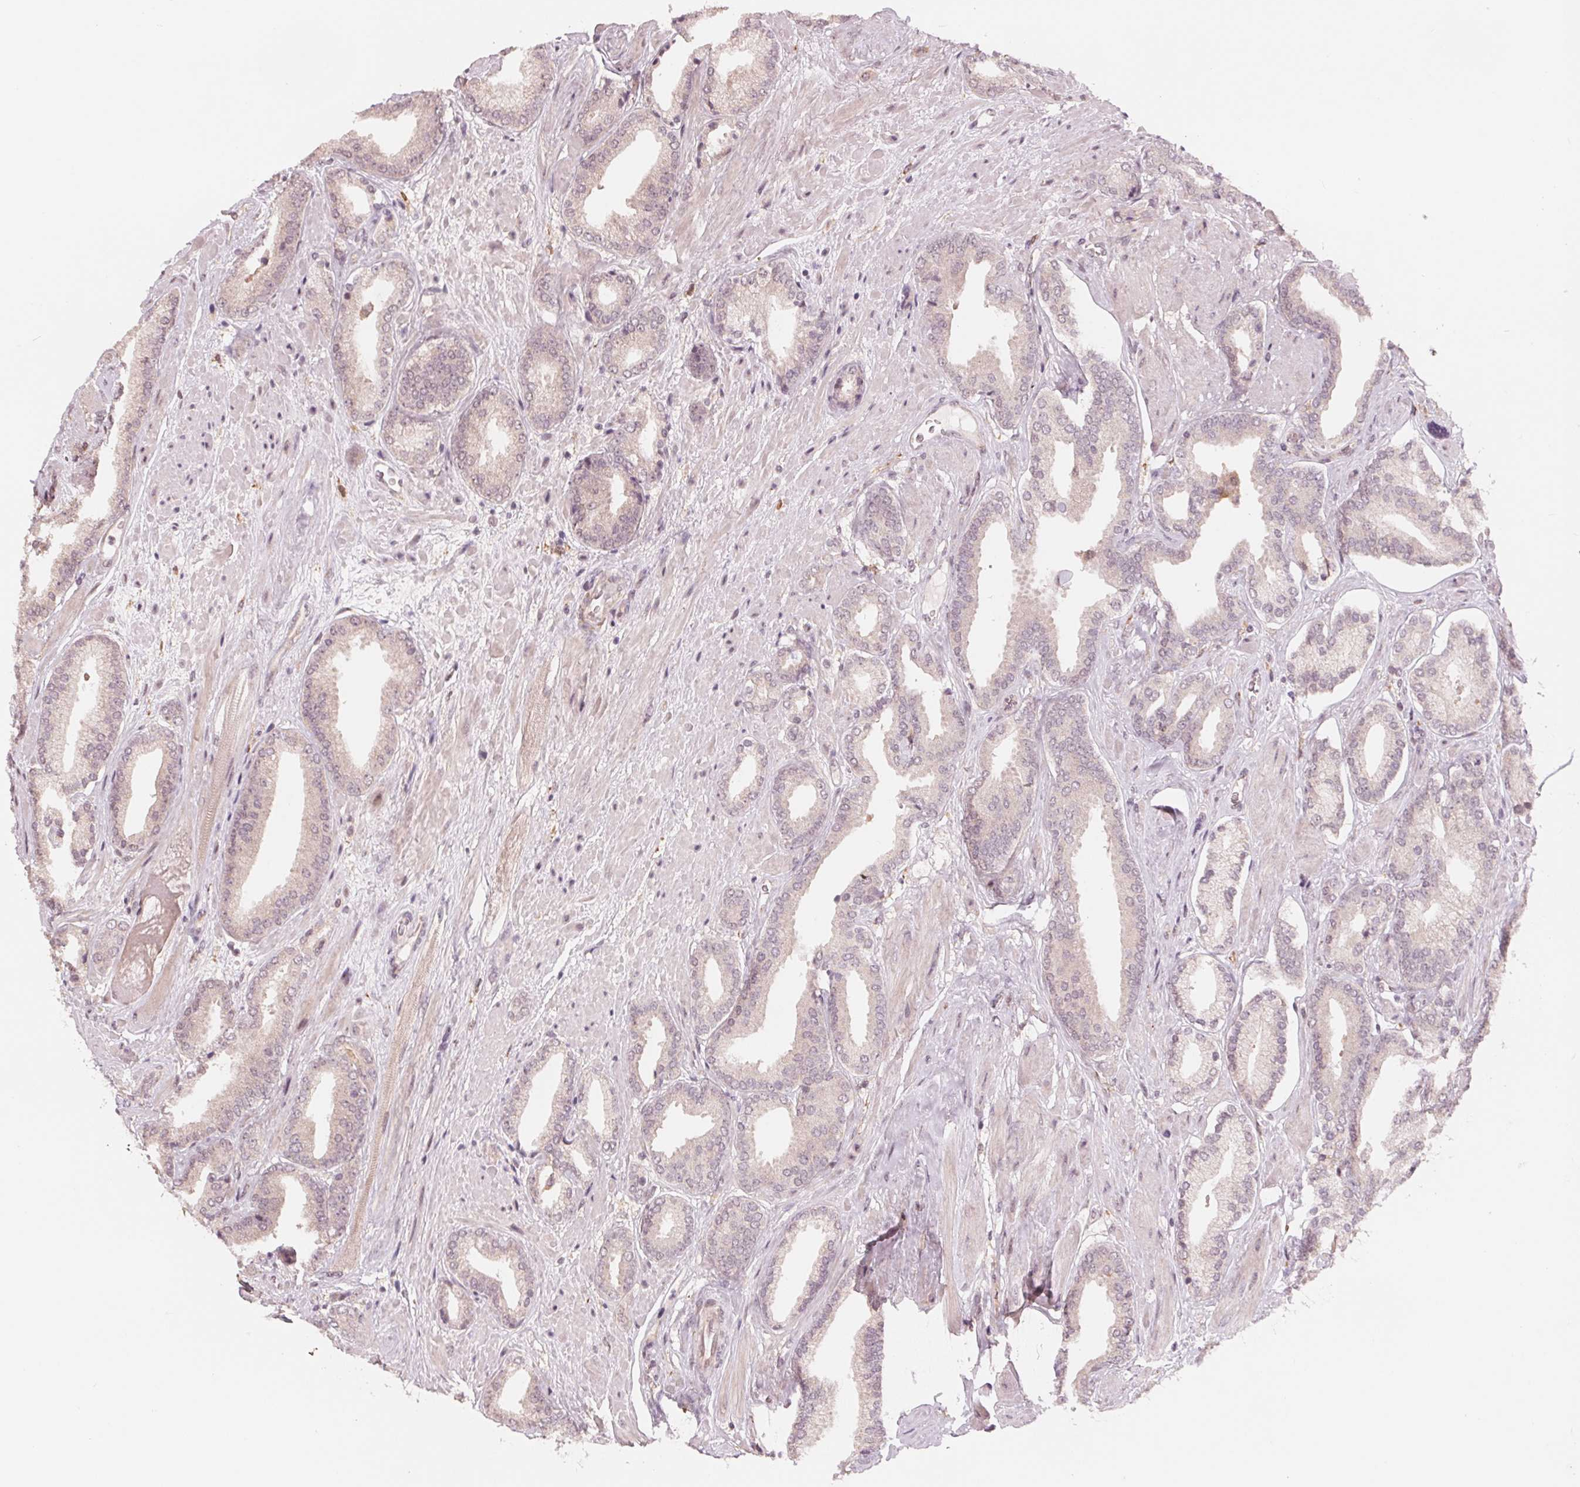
{"staining": {"intensity": "negative", "quantity": "none", "location": "none"}, "tissue": "prostate cancer", "cell_type": "Tumor cells", "image_type": "cancer", "snomed": [{"axis": "morphology", "description": "Adenocarcinoma, High grade"}, {"axis": "topography", "description": "Prostate"}], "caption": "A photomicrograph of adenocarcinoma (high-grade) (prostate) stained for a protein displays no brown staining in tumor cells. (DAB immunohistochemistry (IHC) visualized using brightfield microscopy, high magnification).", "gene": "IL9R", "patient": {"sex": "male", "age": 56}}